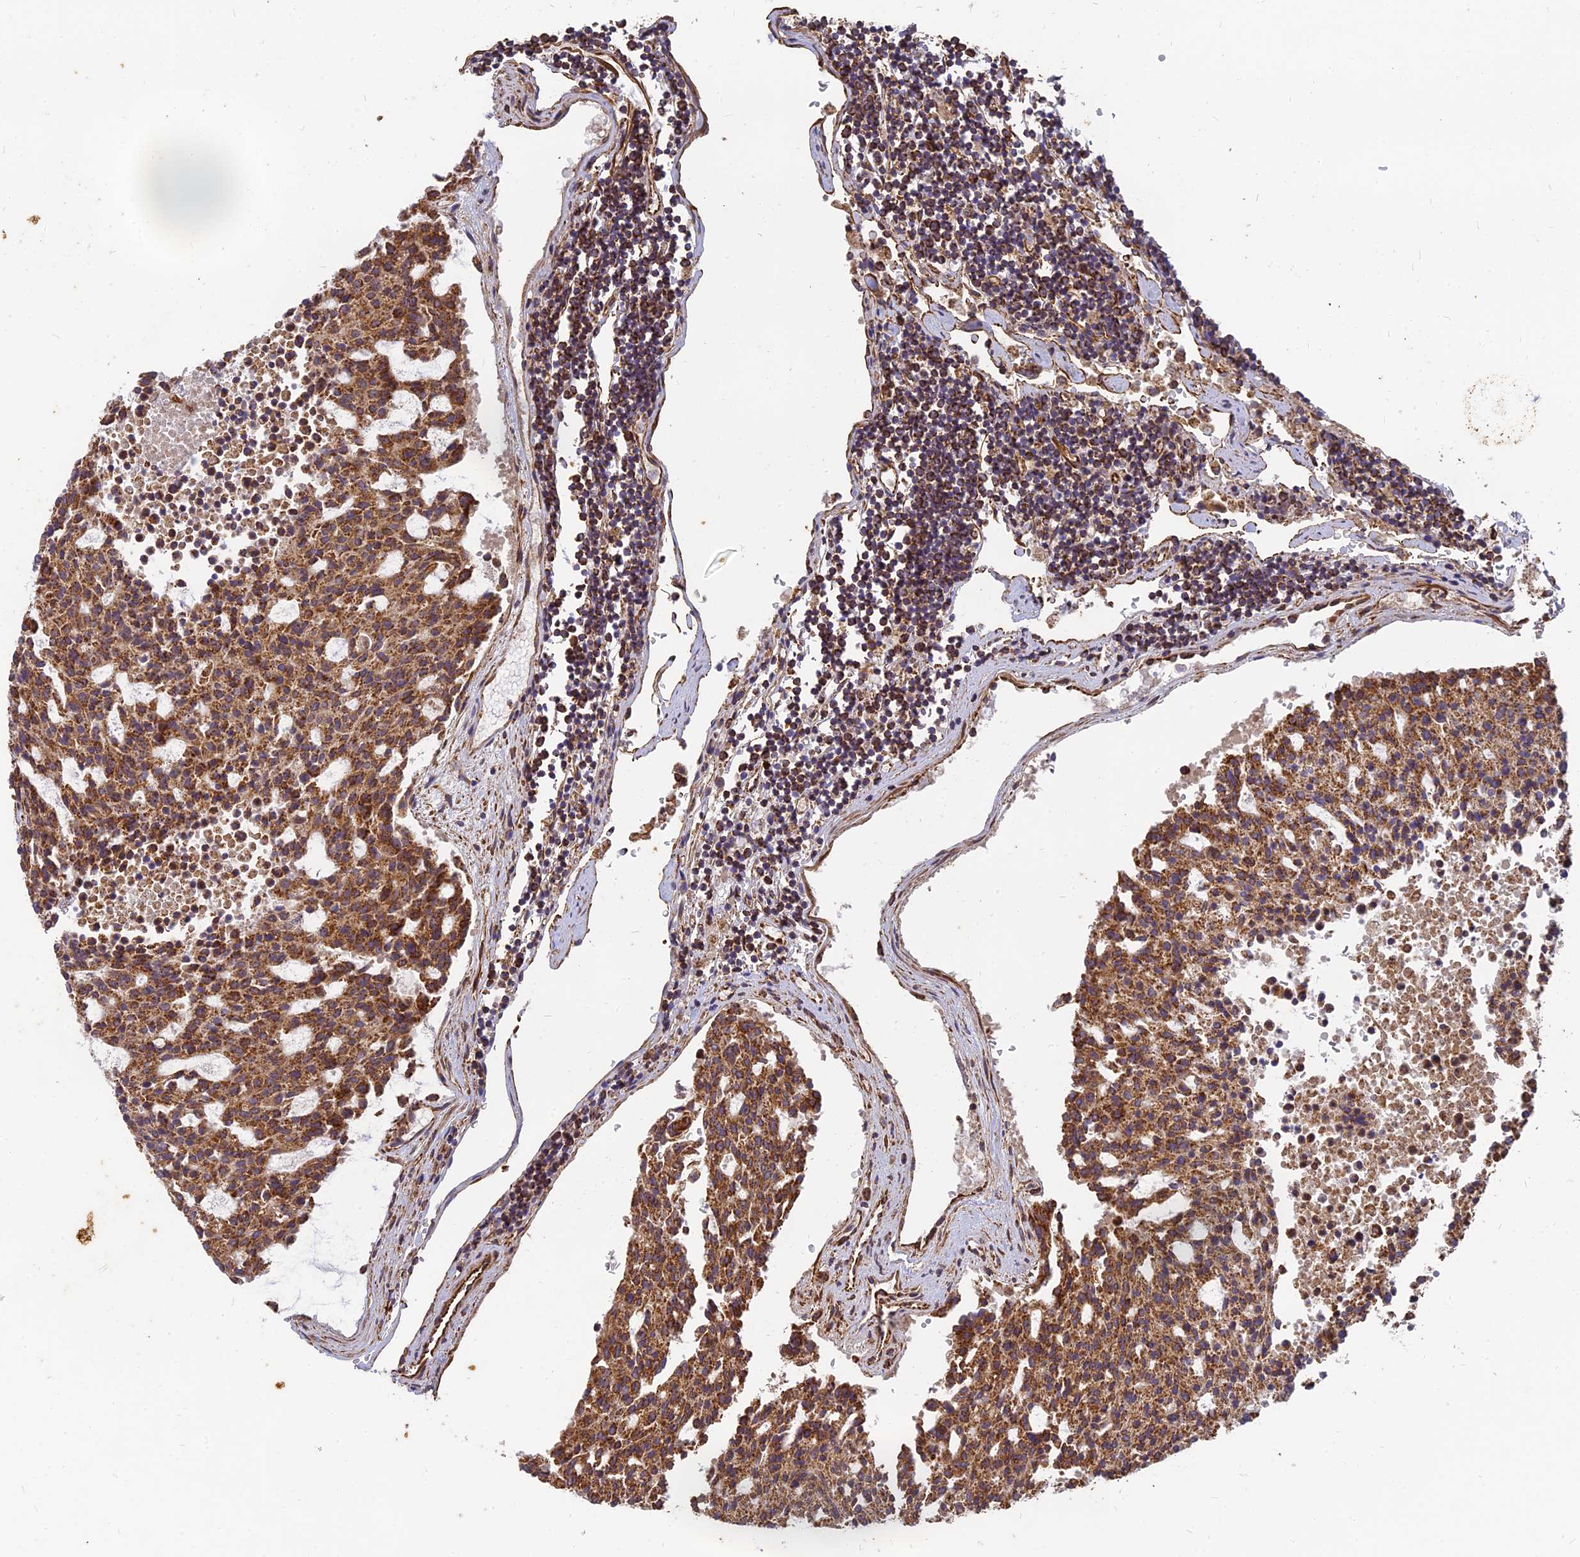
{"staining": {"intensity": "strong", "quantity": ">75%", "location": "cytoplasmic/membranous"}, "tissue": "carcinoid", "cell_type": "Tumor cells", "image_type": "cancer", "snomed": [{"axis": "morphology", "description": "Carcinoid, malignant, NOS"}, {"axis": "topography", "description": "Pancreas"}], "caption": "Protein staining of carcinoid tissue shows strong cytoplasmic/membranous positivity in approximately >75% of tumor cells. The staining was performed using DAB (3,3'-diaminobenzidine), with brown indicating positive protein expression. Nuclei are stained blue with hematoxylin.", "gene": "DSTYK", "patient": {"sex": "female", "age": 54}}